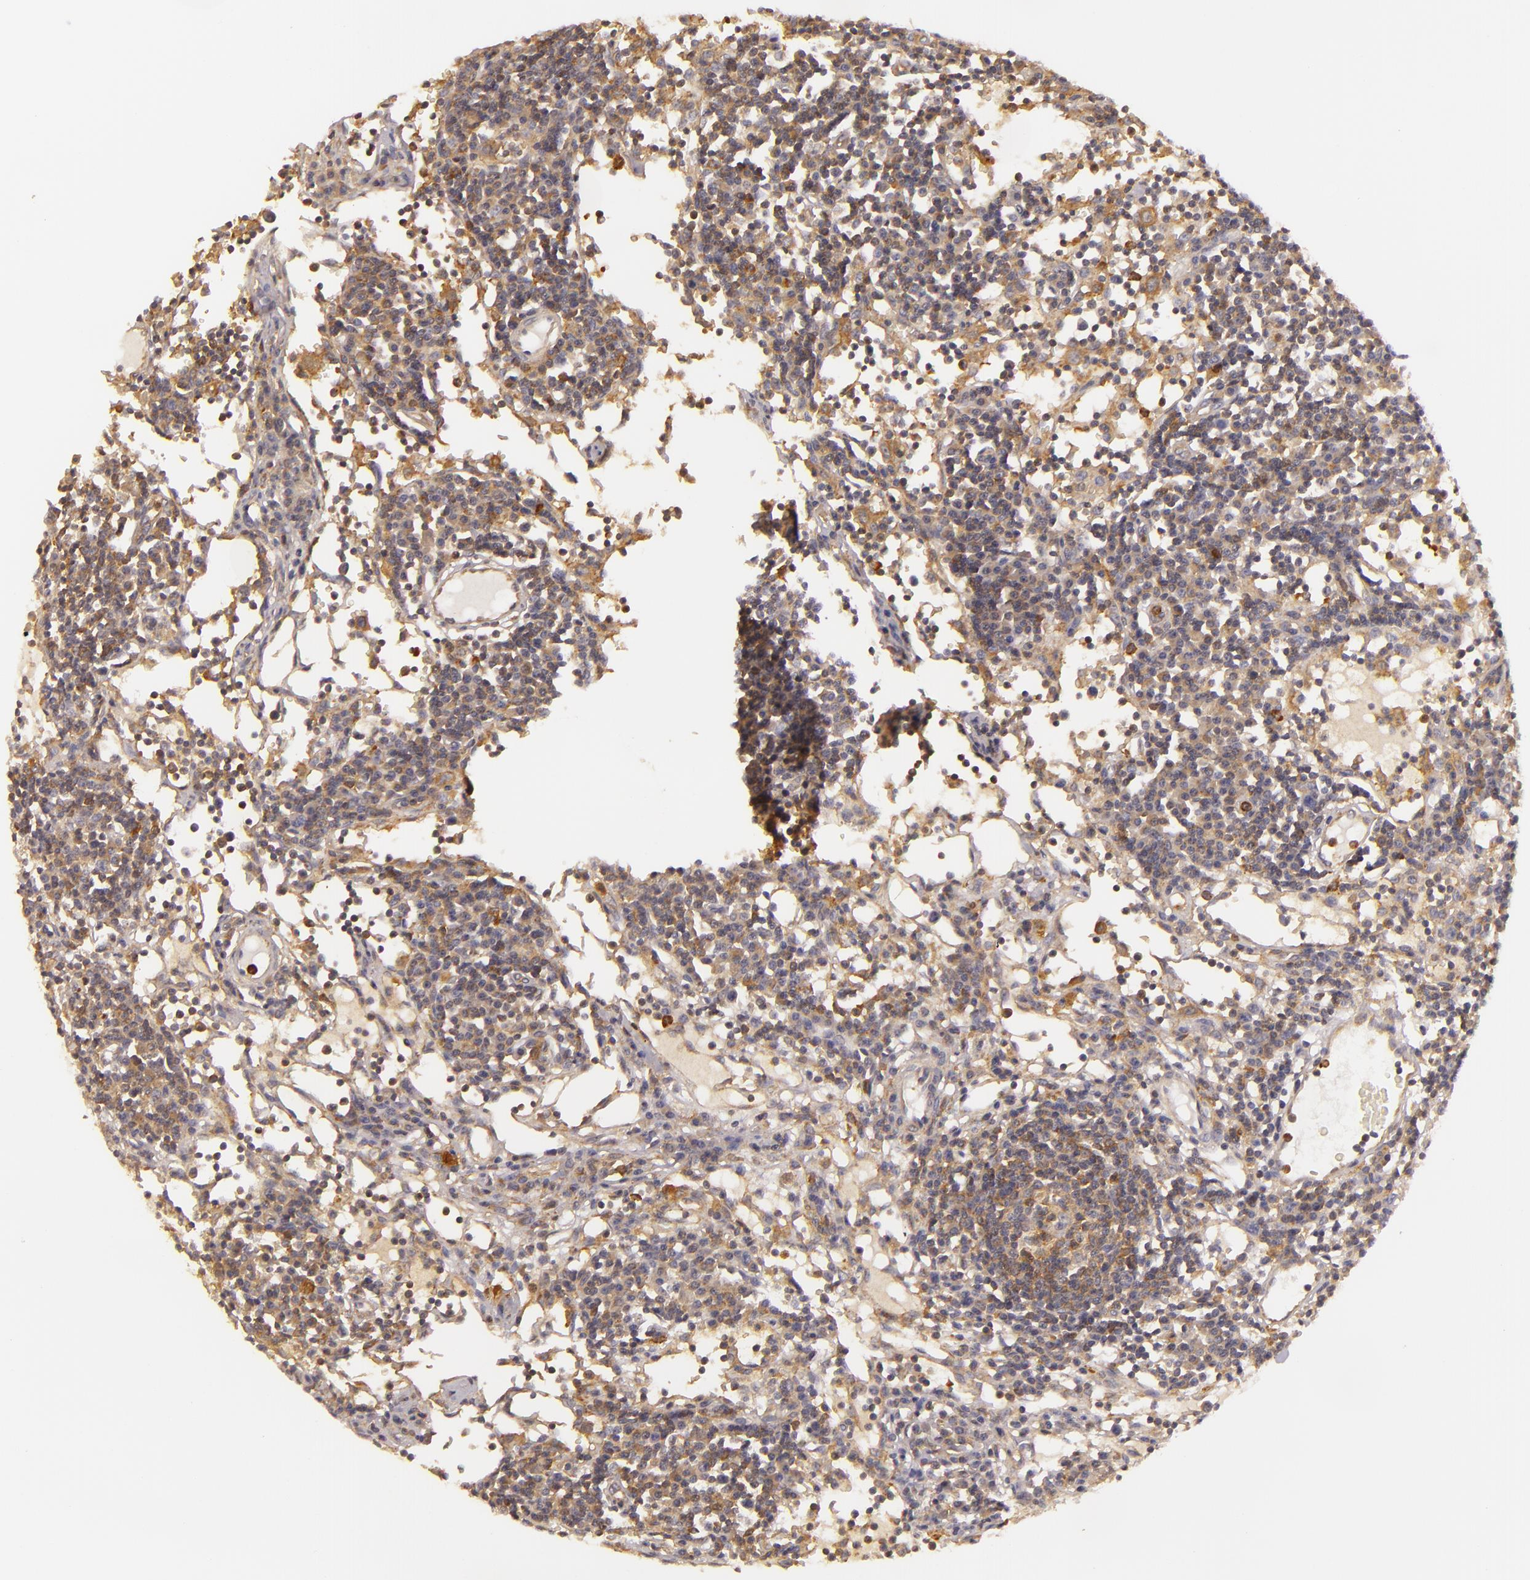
{"staining": {"intensity": "moderate", "quantity": ">75%", "location": "cytoplasmic/membranous"}, "tissue": "lymph node", "cell_type": "Germinal center cells", "image_type": "normal", "snomed": [{"axis": "morphology", "description": "Normal tissue, NOS"}, {"axis": "topography", "description": "Lymph node"}], "caption": "IHC histopathology image of normal human lymph node stained for a protein (brown), which demonstrates medium levels of moderate cytoplasmic/membranous expression in approximately >75% of germinal center cells.", "gene": "TOM1", "patient": {"sex": "female", "age": 55}}